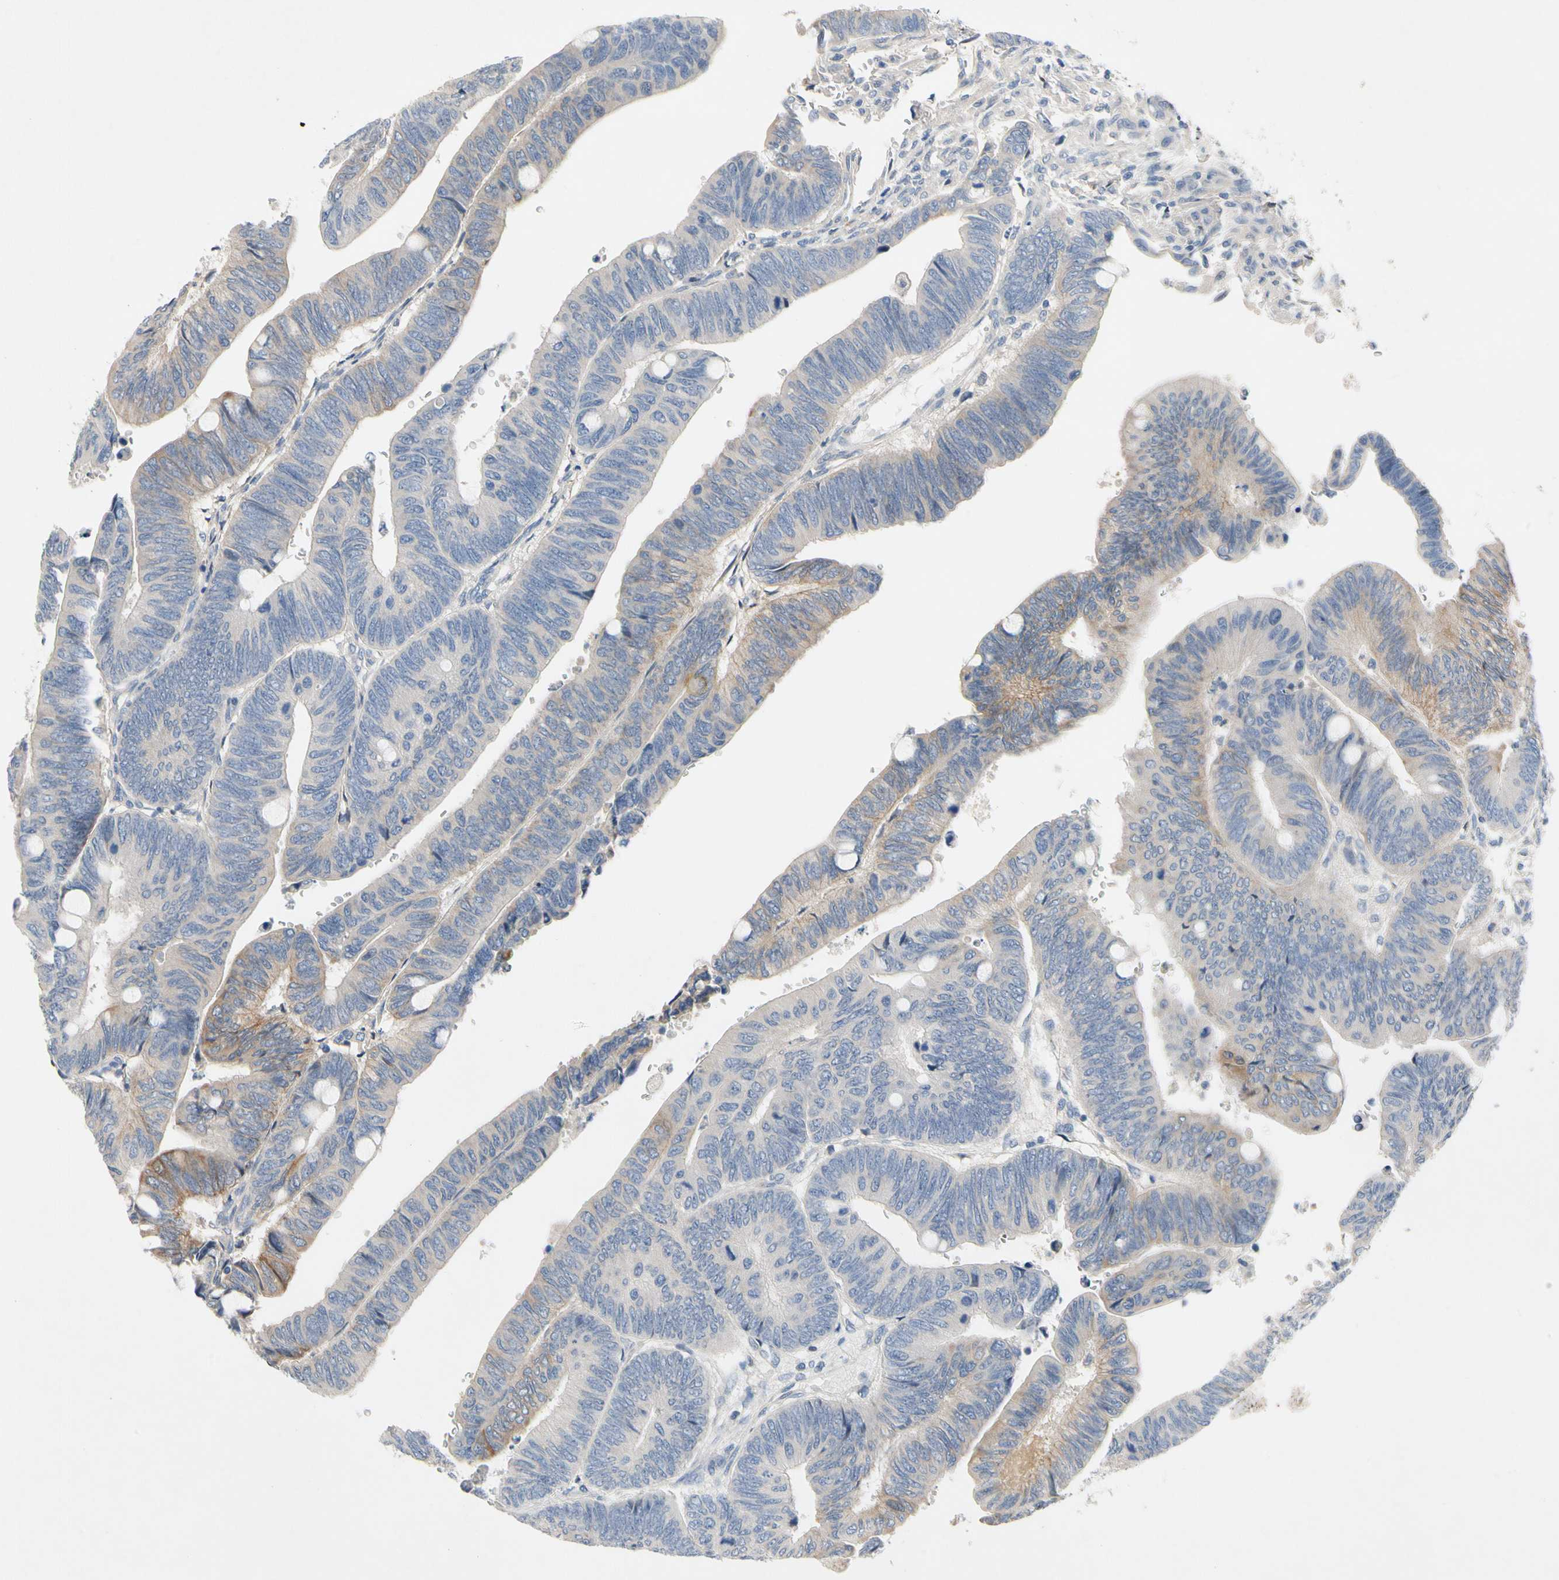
{"staining": {"intensity": "weak", "quantity": "25%-75%", "location": "cytoplasmic/membranous"}, "tissue": "colorectal cancer", "cell_type": "Tumor cells", "image_type": "cancer", "snomed": [{"axis": "morphology", "description": "Normal tissue, NOS"}, {"axis": "morphology", "description": "Adenocarcinoma, NOS"}, {"axis": "topography", "description": "Rectum"}, {"axis": "topography", "description": "Peripheral nerve tissue"}], "caption": "Weak cytoplasmic/membranous staining is identified in approximately 25%-75% of tumor cells in colorectal cancer.", "gene": "GAS6", "patient": {"sex": "male", "age": 92}}